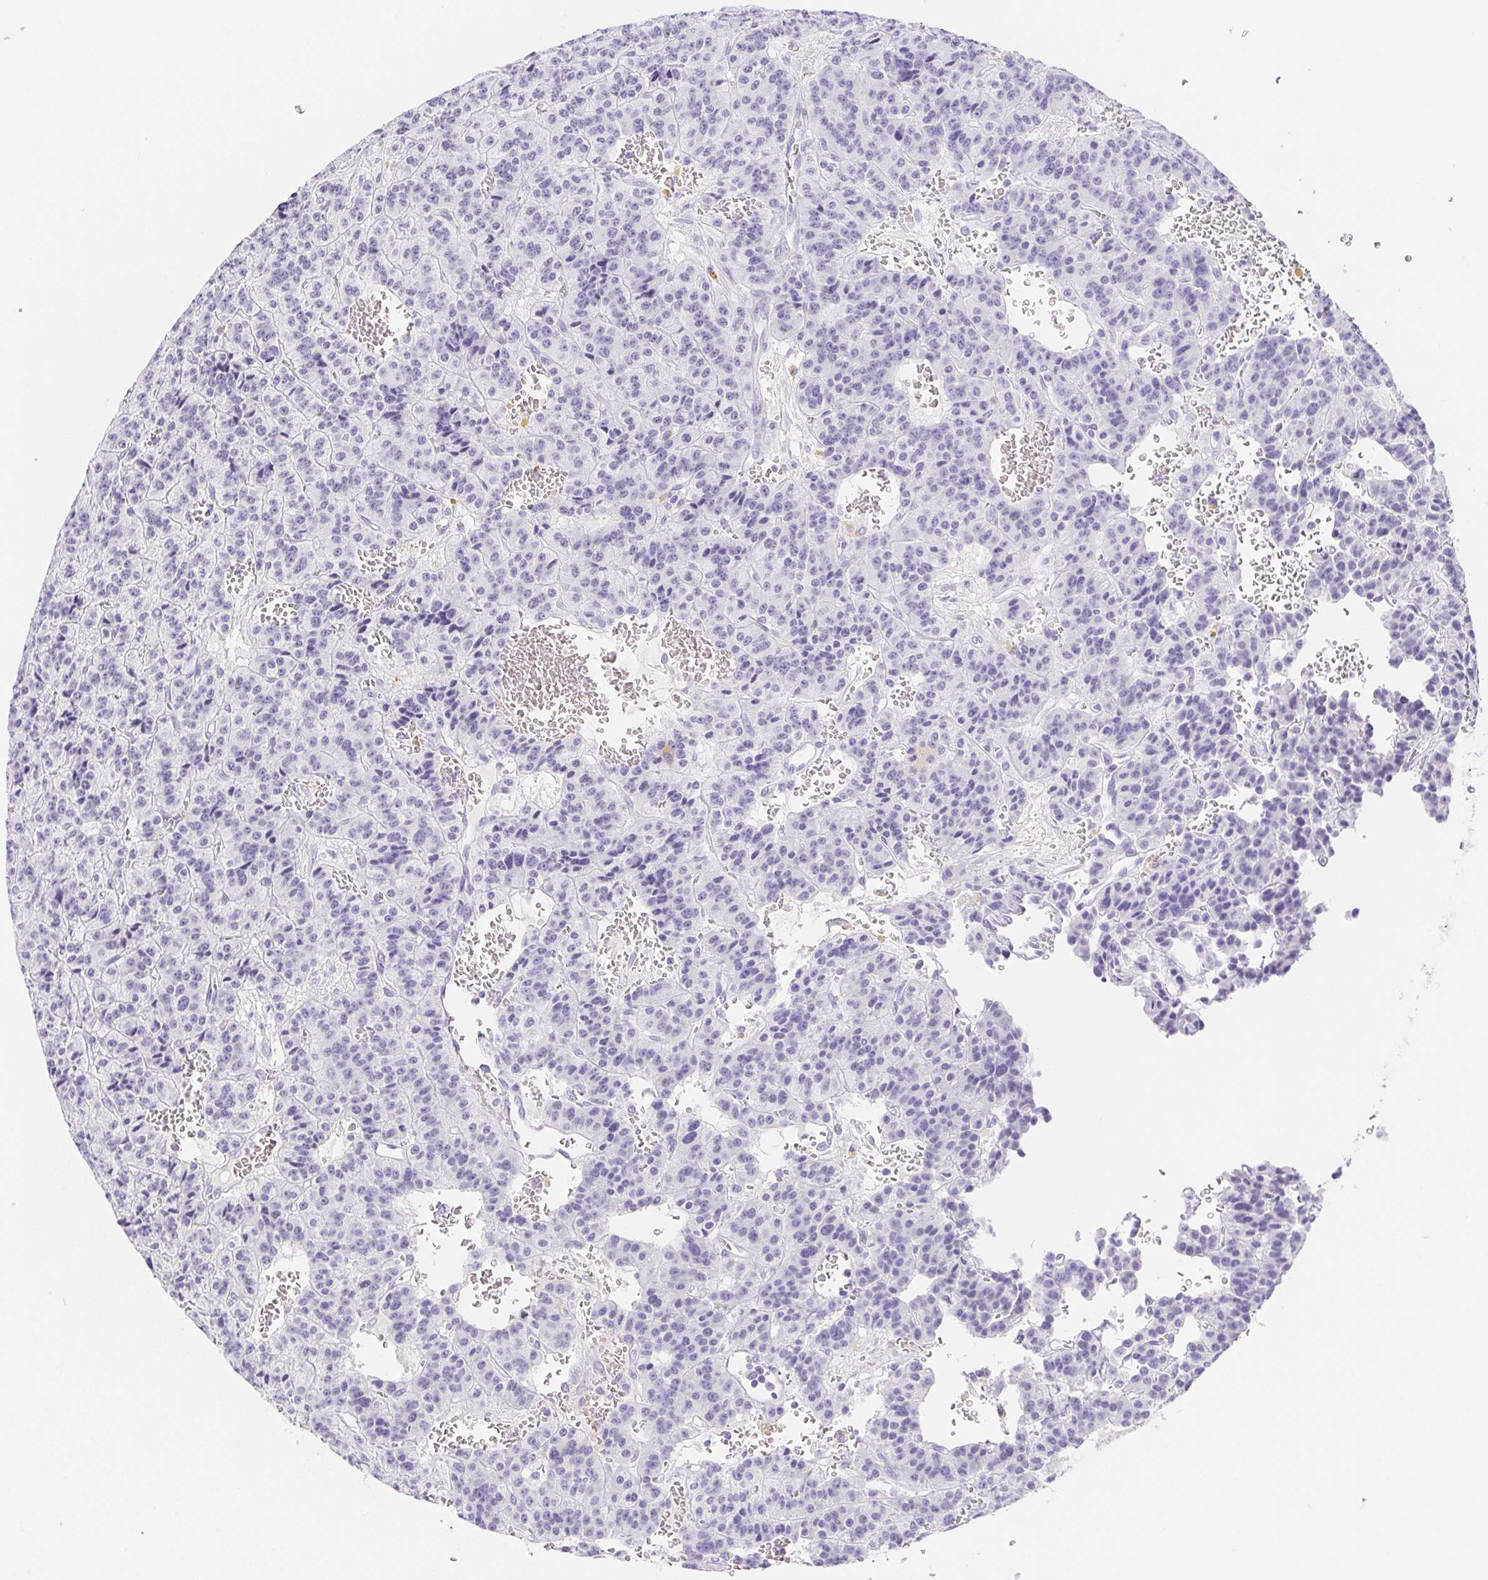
{"staining": {"intensity": "negative", "quantity": "none", "location": "none"}, "tissue": "carcinoid", "cell_type": "Tumor cells", "image_type": "cancer", "snomed": [{"axis": "morphology", "description": "Carcinoid, malignant, NOS"}, {"axis": "topography", "description": "Lung"}], "caption": "Tumor cells show no significant protein staining in carcinoid (malignant).", "gene": "ITIH2", "patient": {"sex": "female", "age": 71}}